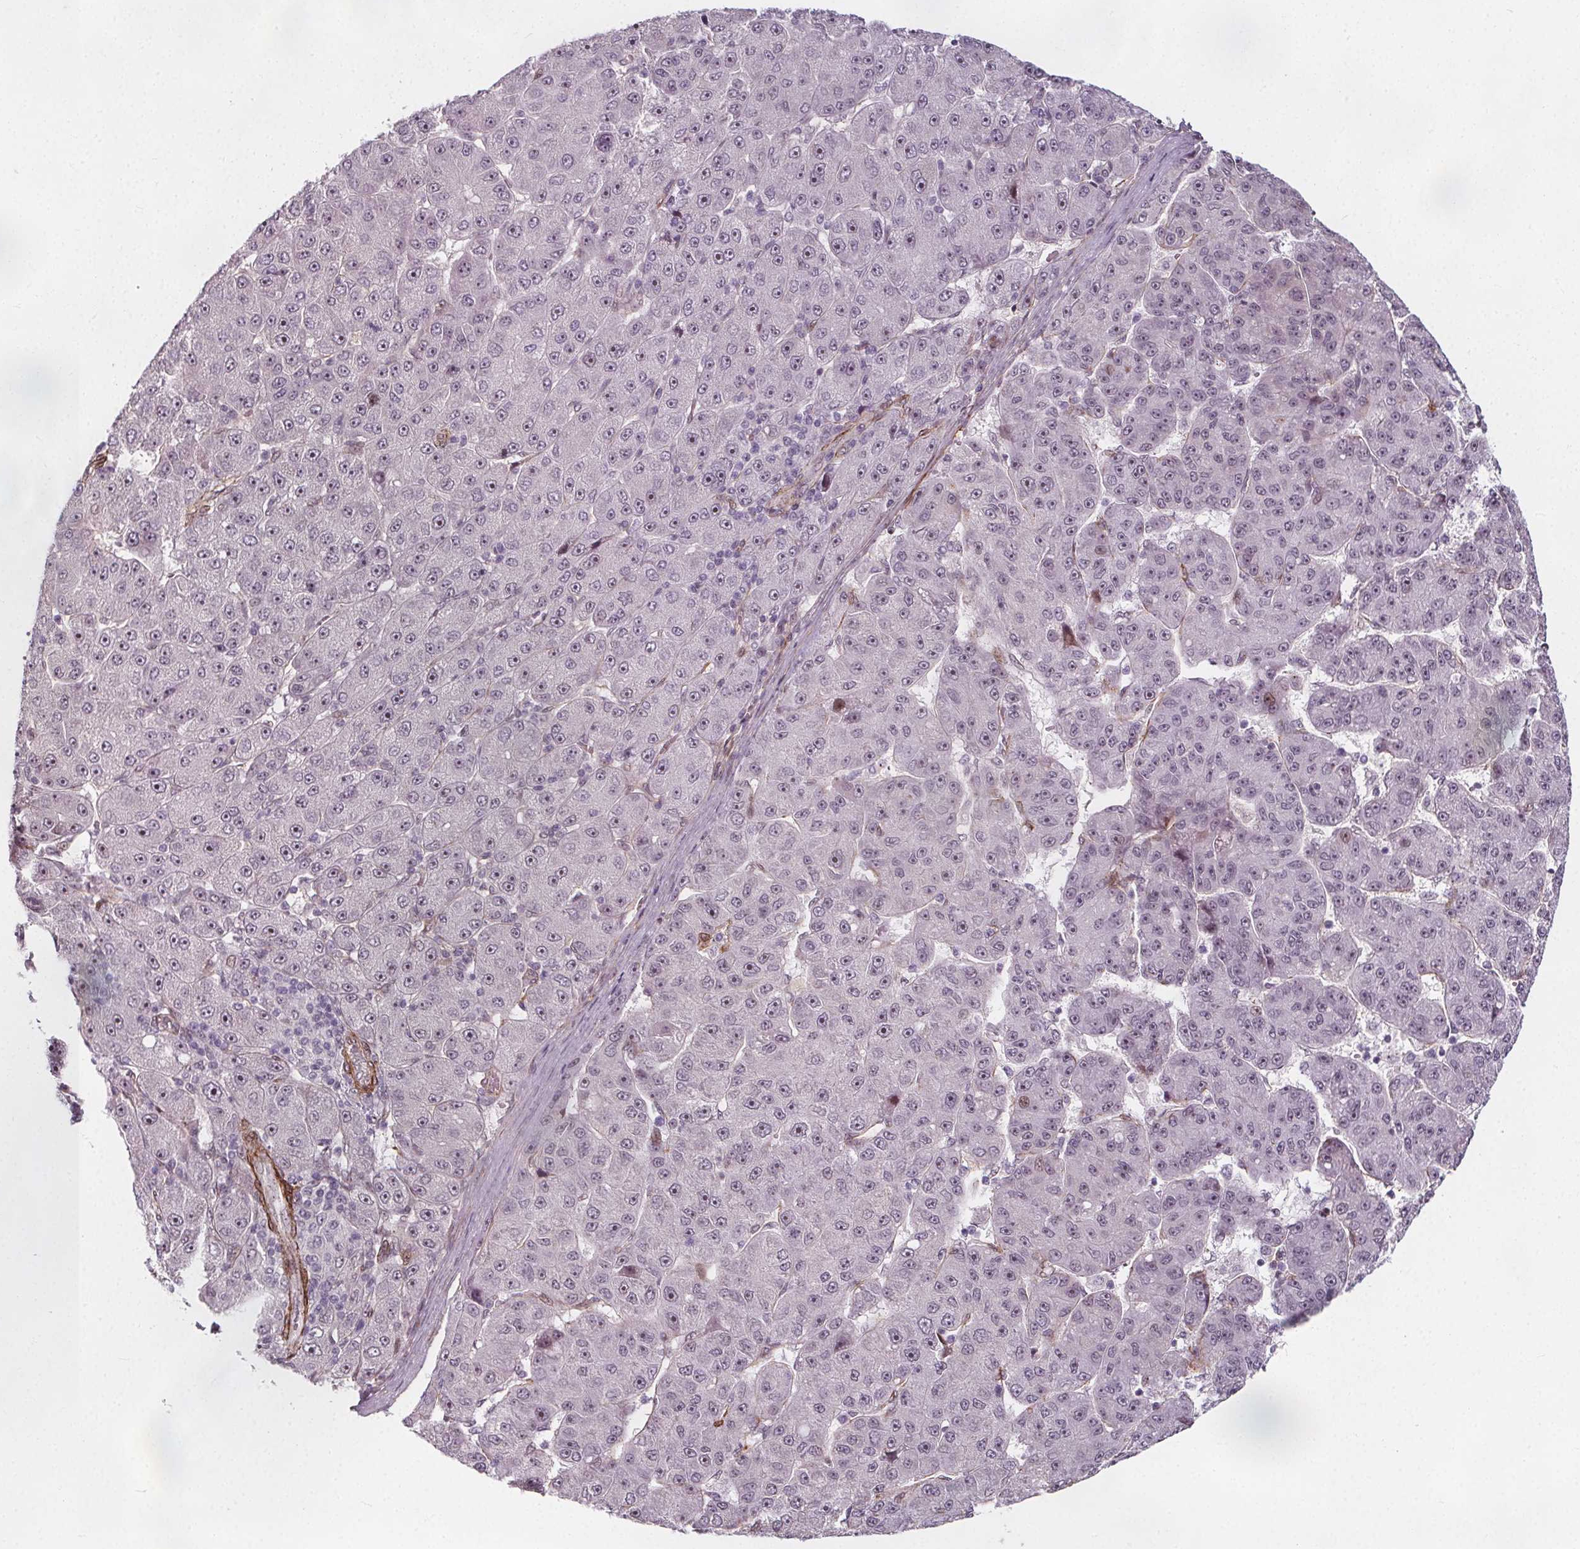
{"staining": {"intensity": "weak", "quantity": "25%-75%", "location": "nuclear"}, "tissue": "liver cancer", "cell_type": "Tumor cells", "image_type": "cancer", "snomed": [{"axis": "morphology", "description": "Carcinoma, Hepatocellular, NOS"}, {"axis": "topography", "description": "Liver"}], "caption": "Immunohistochemistry of human liver cancer exhibits low levels of weak nuclear positivity in about 25%-75% of tumor cells.", "gene": "HAS1", "patient": {"sex": "male", "age": 67}}